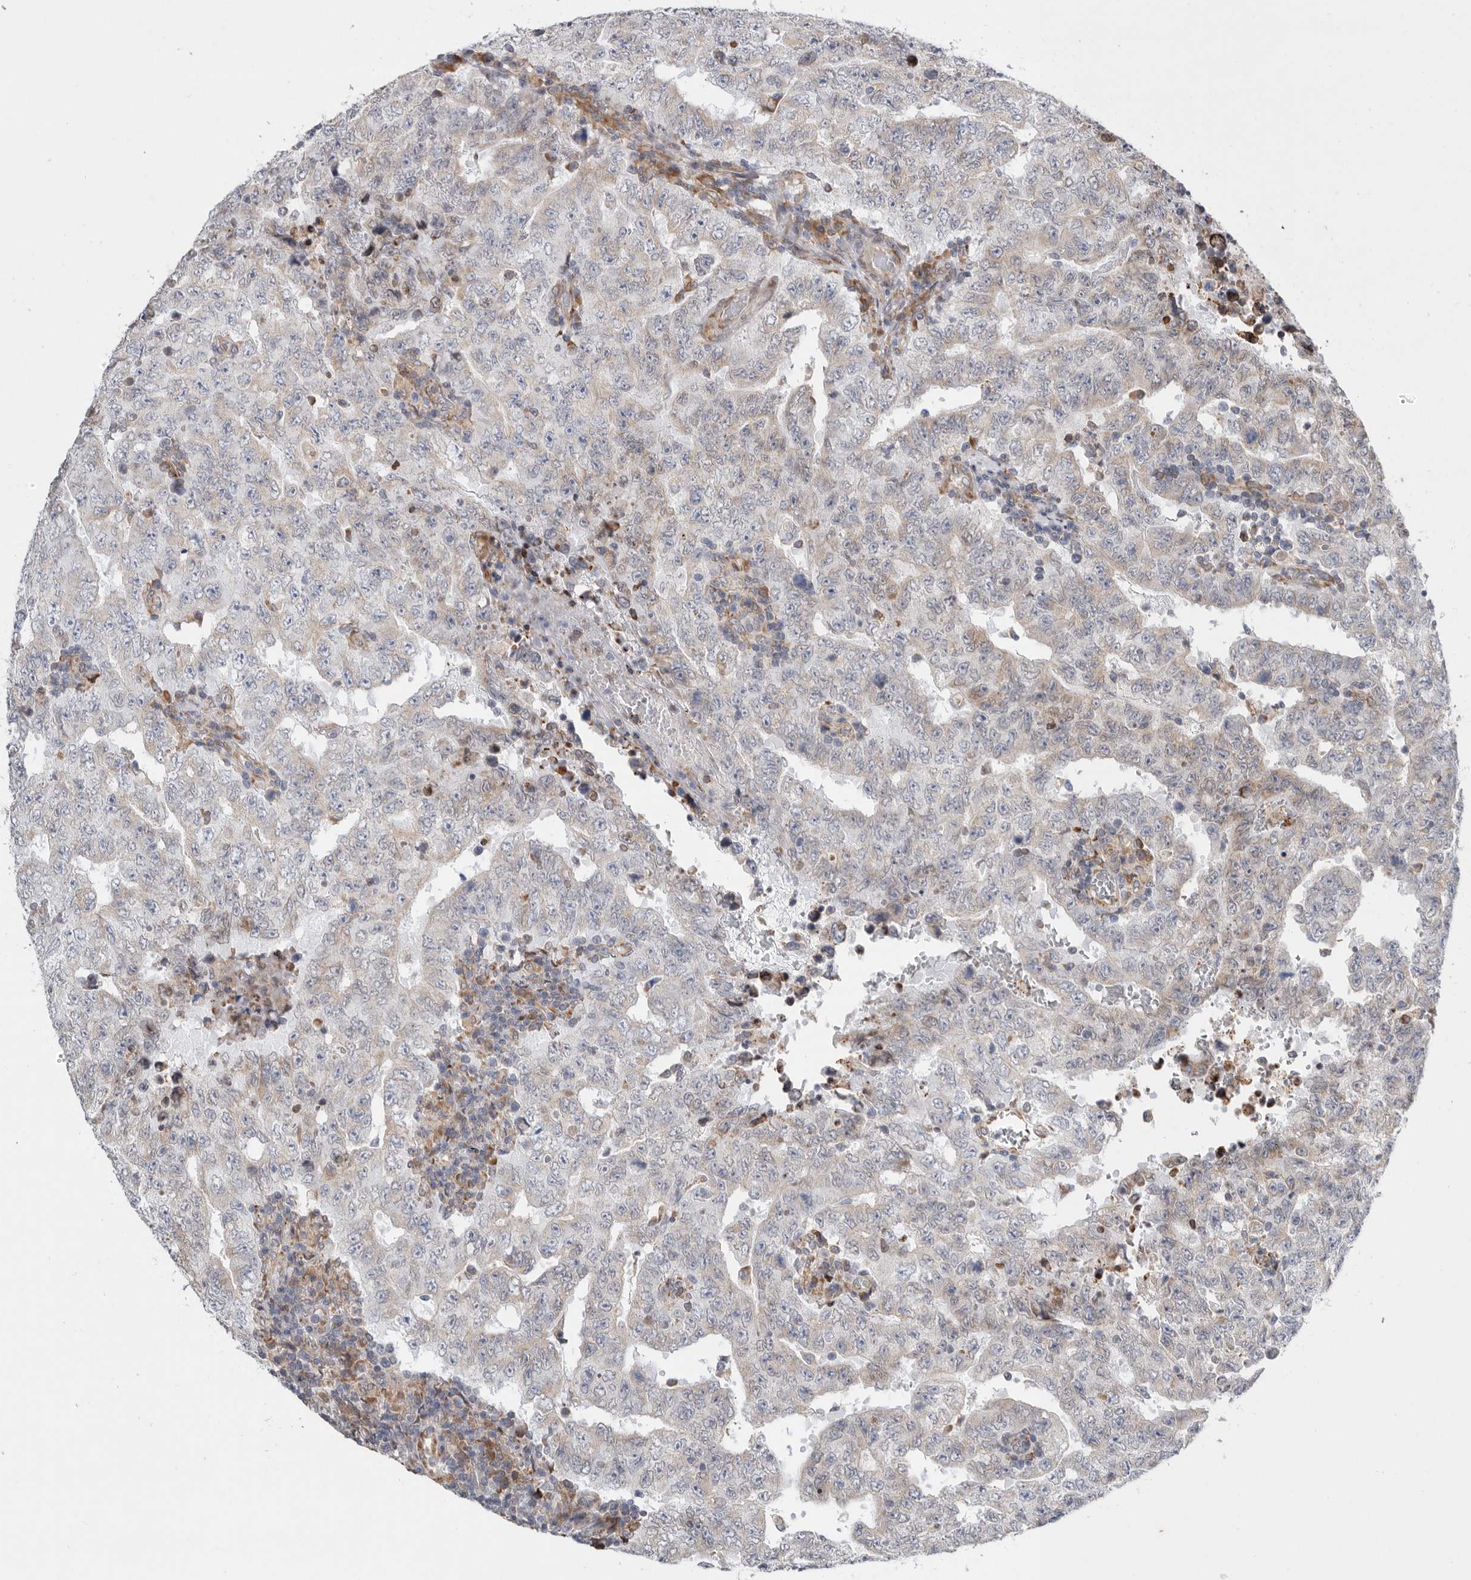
{"staining": {"intensity": "weak", "quantity": "<25%", "location": "cytoplasmic/membranous"}, "tissue": "testis cancer", "cell_type": "Tumor cells", "image_type": "cancer", "snomed": [{"axis": "morphology", "description": "Carcinoma, Embryonal, NOS"}, {"axis": "topography", "description": "Testis"}], "caption": "Embryonal carcinoma (testis) was stained to show a protein in brown. There is no significant expression in tumor cells.", "gene": "GANAB", "patient": {"sex": "male", "age": 26}}